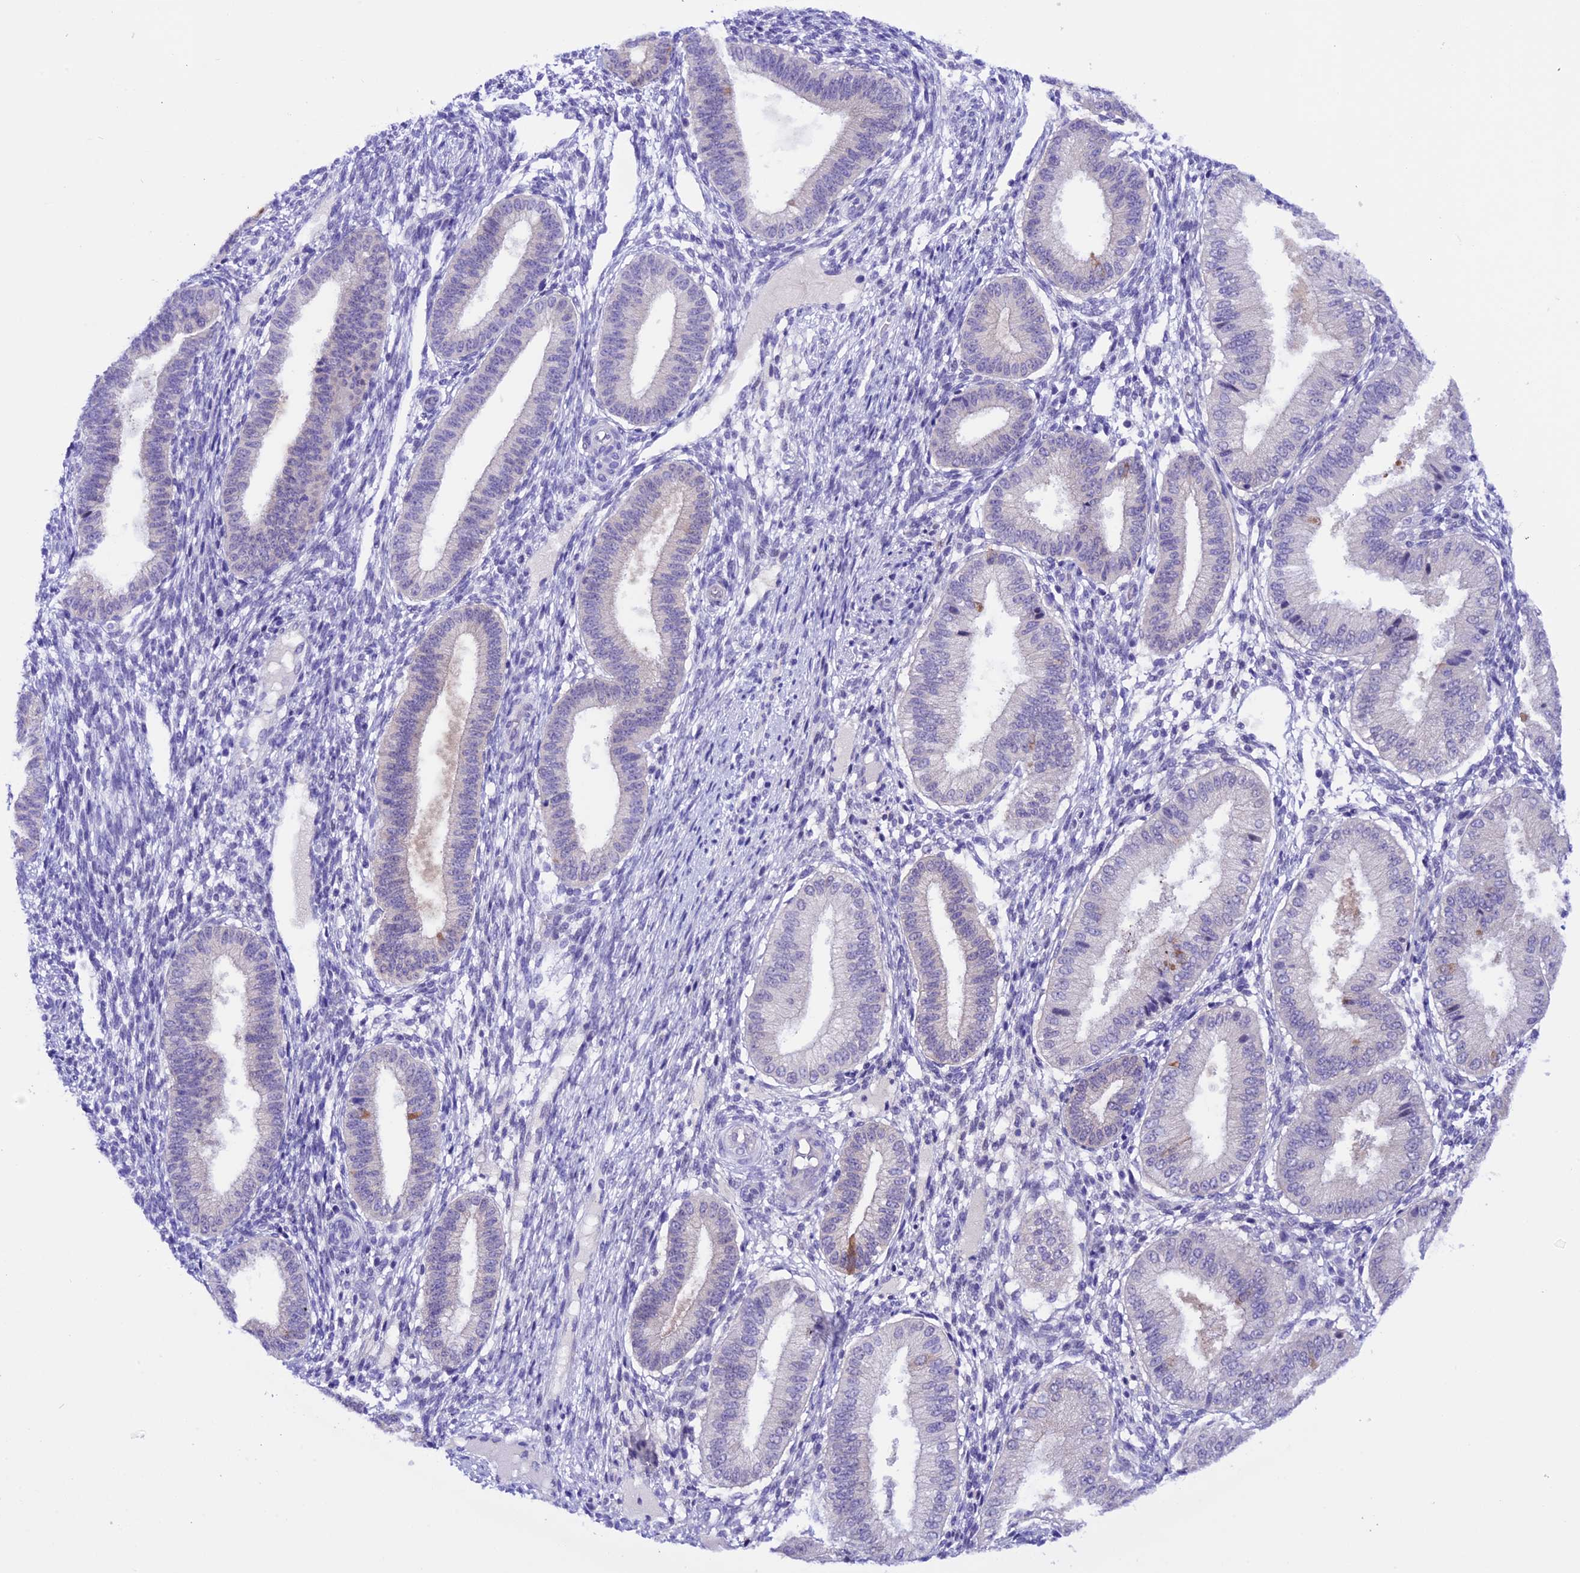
{"staining": {"intensity": "negative", "quantity": "none", "location": "none"}, "tissue": "endometrium", "cell_type": "Cells in endometrial stroma", "image_type": "normal", "snomed": [{"axis": "morphology", "description": "Normal tissue, NOS"}, {"axis": "topography", "description": "Endometrium"}], "caption": "A high-resolution image shows immunohistochemistry (IHC) staining of benign endometrium, which shows no significant expression in cells in endometrial stroma.", "gene": "XKR7", "patient": {"sex": "female", "age": 39}}